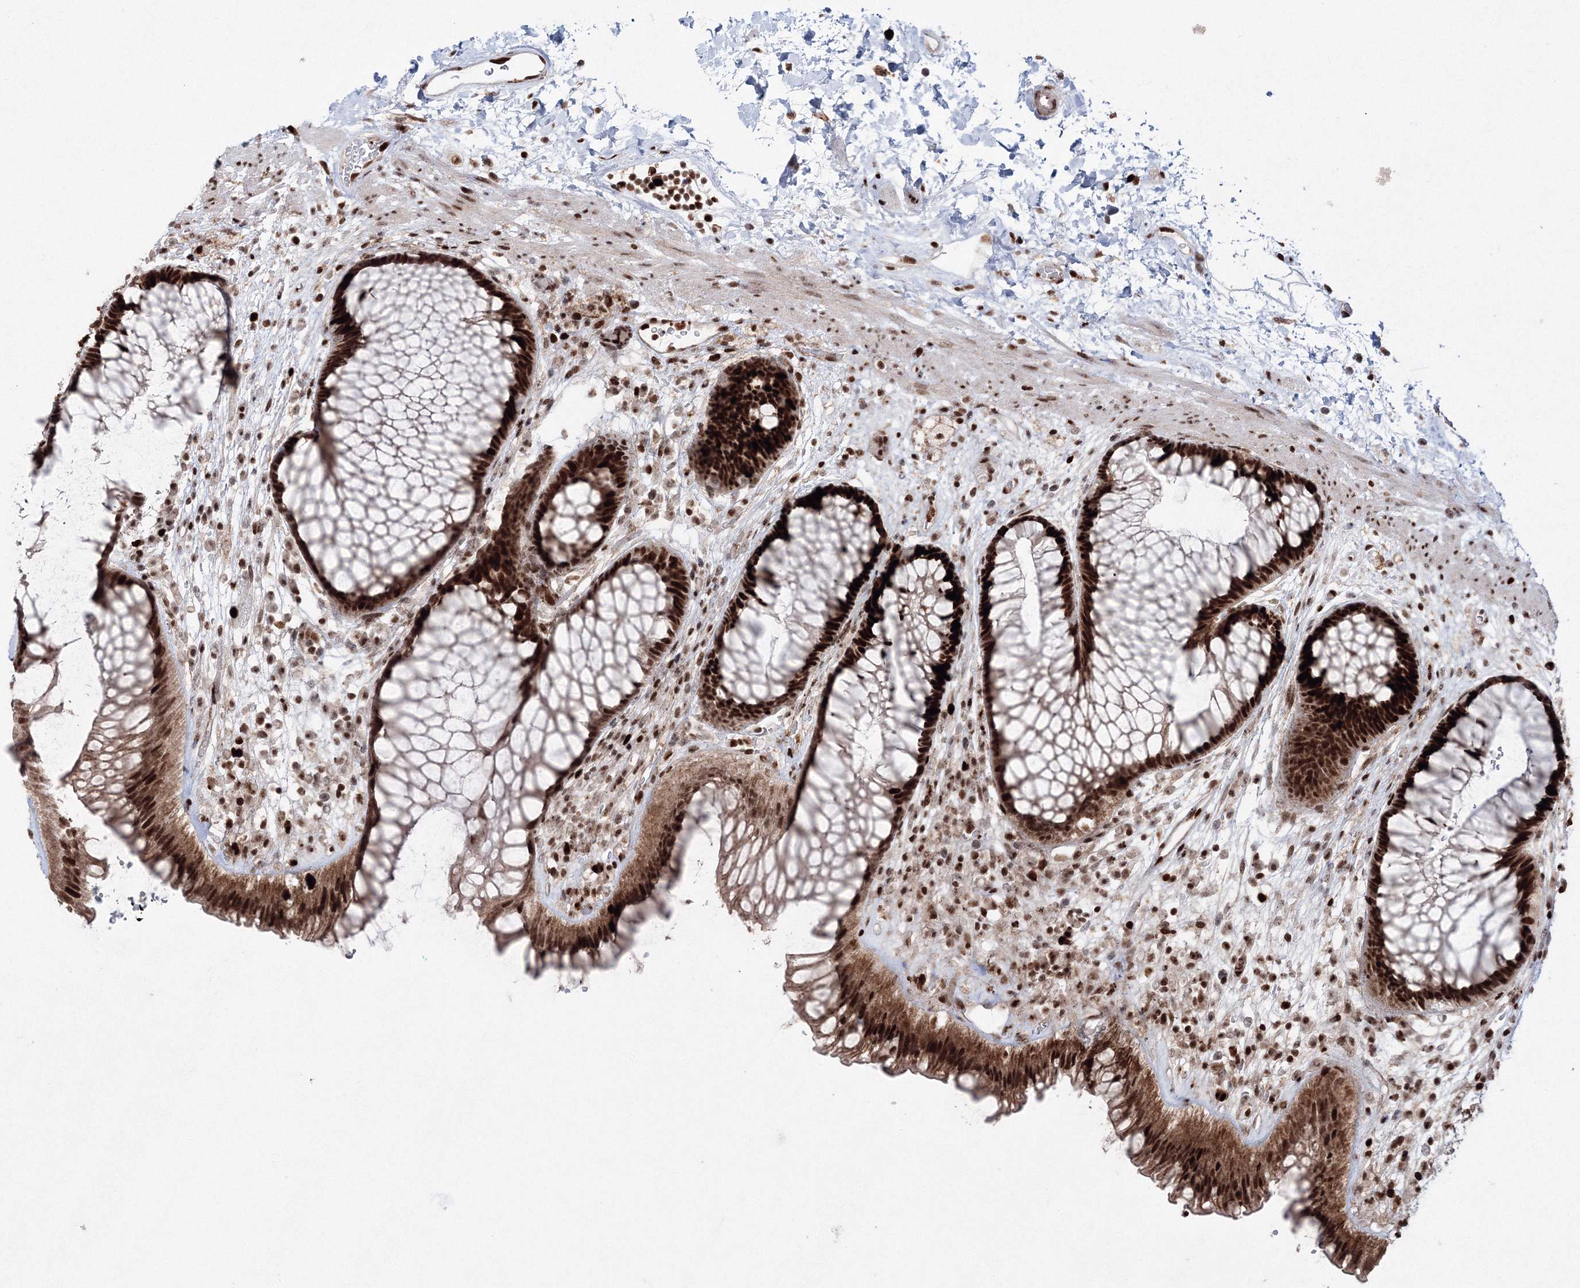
{"staining": {"intensity": "strong", "quantity": ">75%", "location": "nuclear"}, "tissue": "rectum", "cell_type": "Glandular cells", "image_type": "normal", "snomed": [{"axis": "morphology", "description": "Normal tissue, NOS"}, {"axis": "topography", "description": "Rectum"}], "caption": "IHC of benign human rectum demonstrates high levels of strong nuclear positivity in approximately >75% of glandular cells. Nuclei are stained in blue.", "gene": "LIG1", "patient": {"sex": "male", "age": 51}}